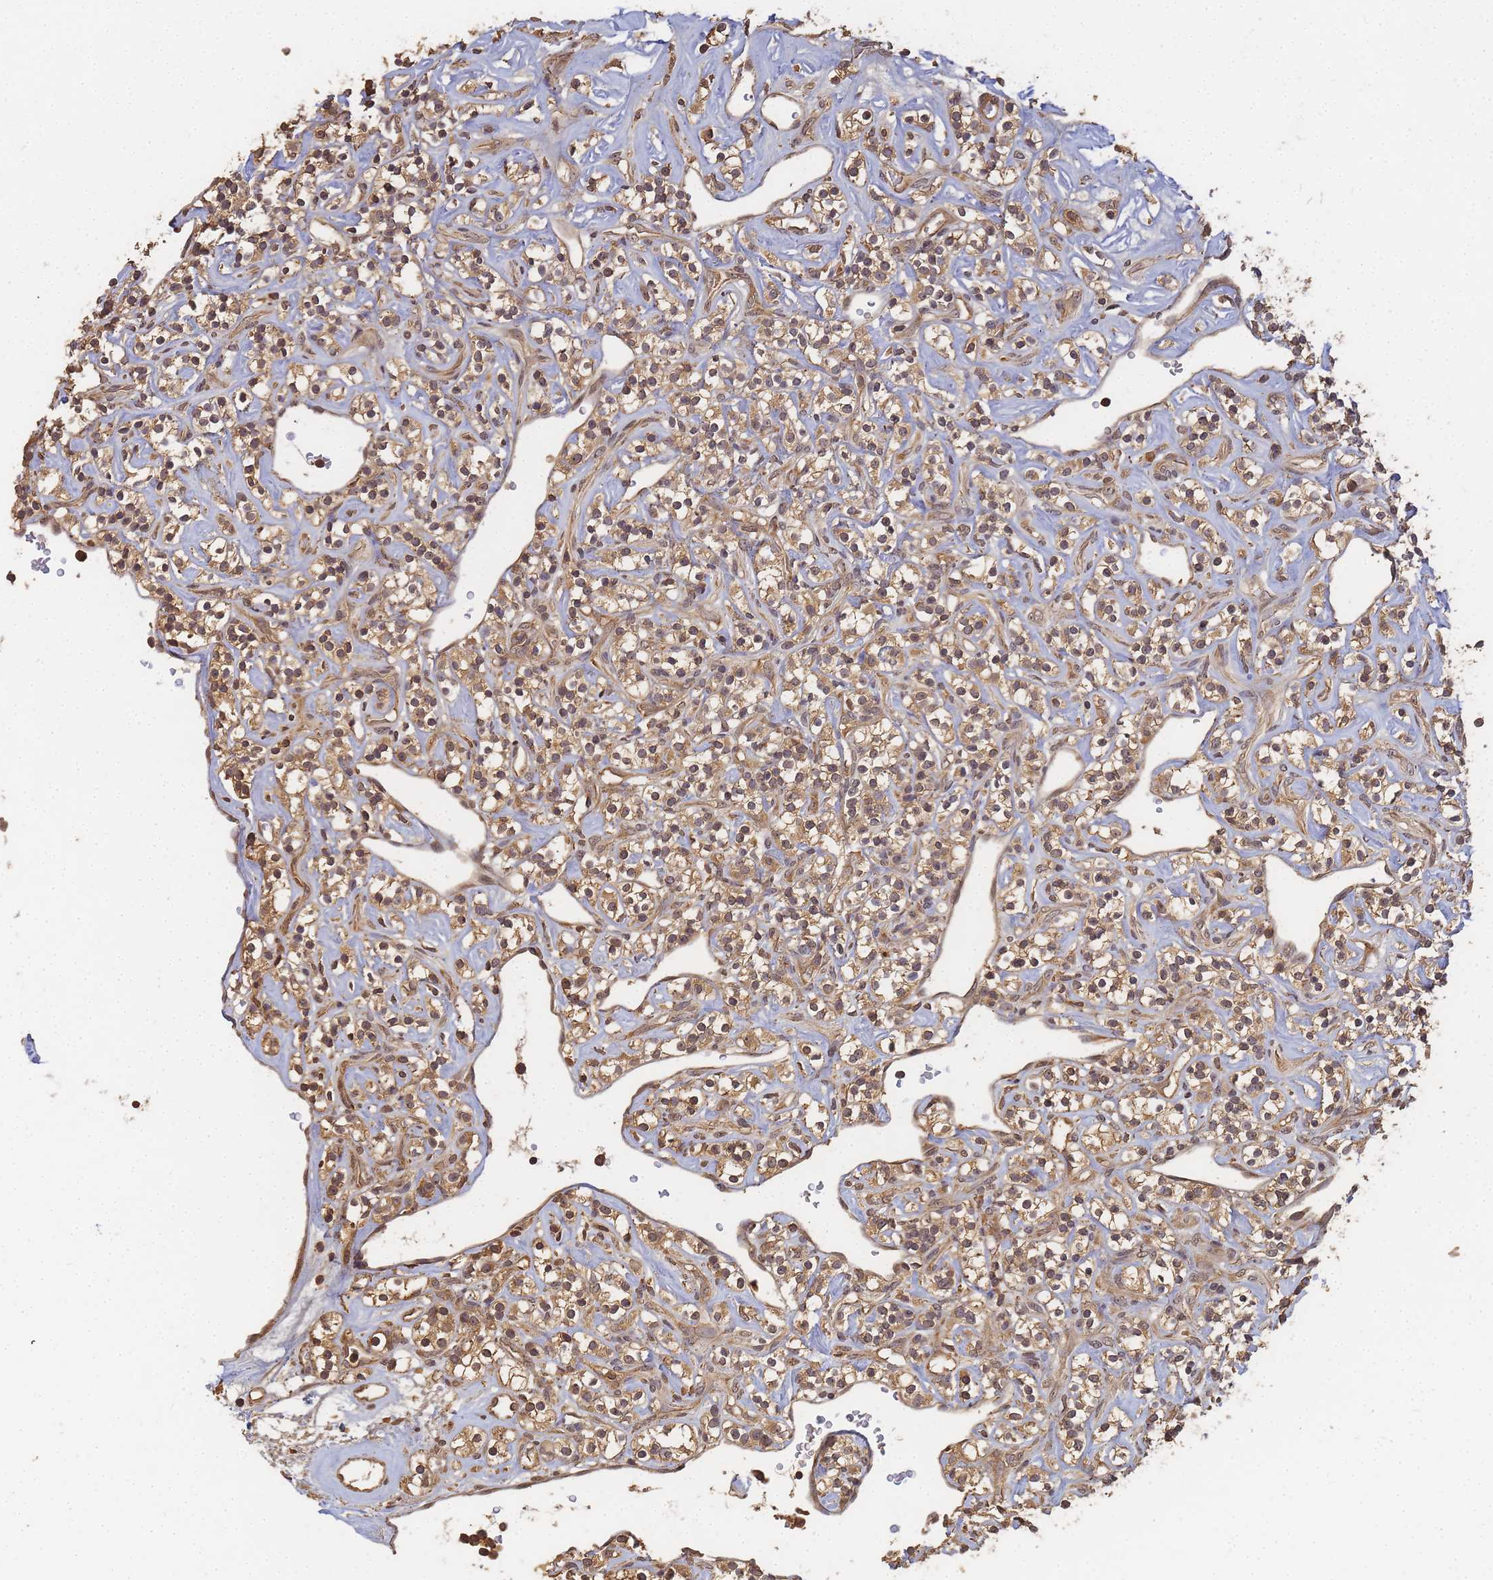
{"staining": {"intensity": "moderate", "quantity": ">75%", "location": "cytoplasmic/membranous"}, "tissue": "renal cancer", "cell_type": "Tumor cells", "image_type": "cancer", "snomed": [{"axis": "morphology", "description": "Adenocarcinoma, NOS"}, {"axis": "topography", "description": "Kidney"}], "caption": "IHC (DAB (3,3'-diaminobenzidine)) staining of human renal cancer (adenocarcinoma) shows moderate cytoplasmic/membranous protein positivity in about >75% of tumor cells.", "gene": "ALKBH1", "patient": {"sex": "male", "age": 77}}